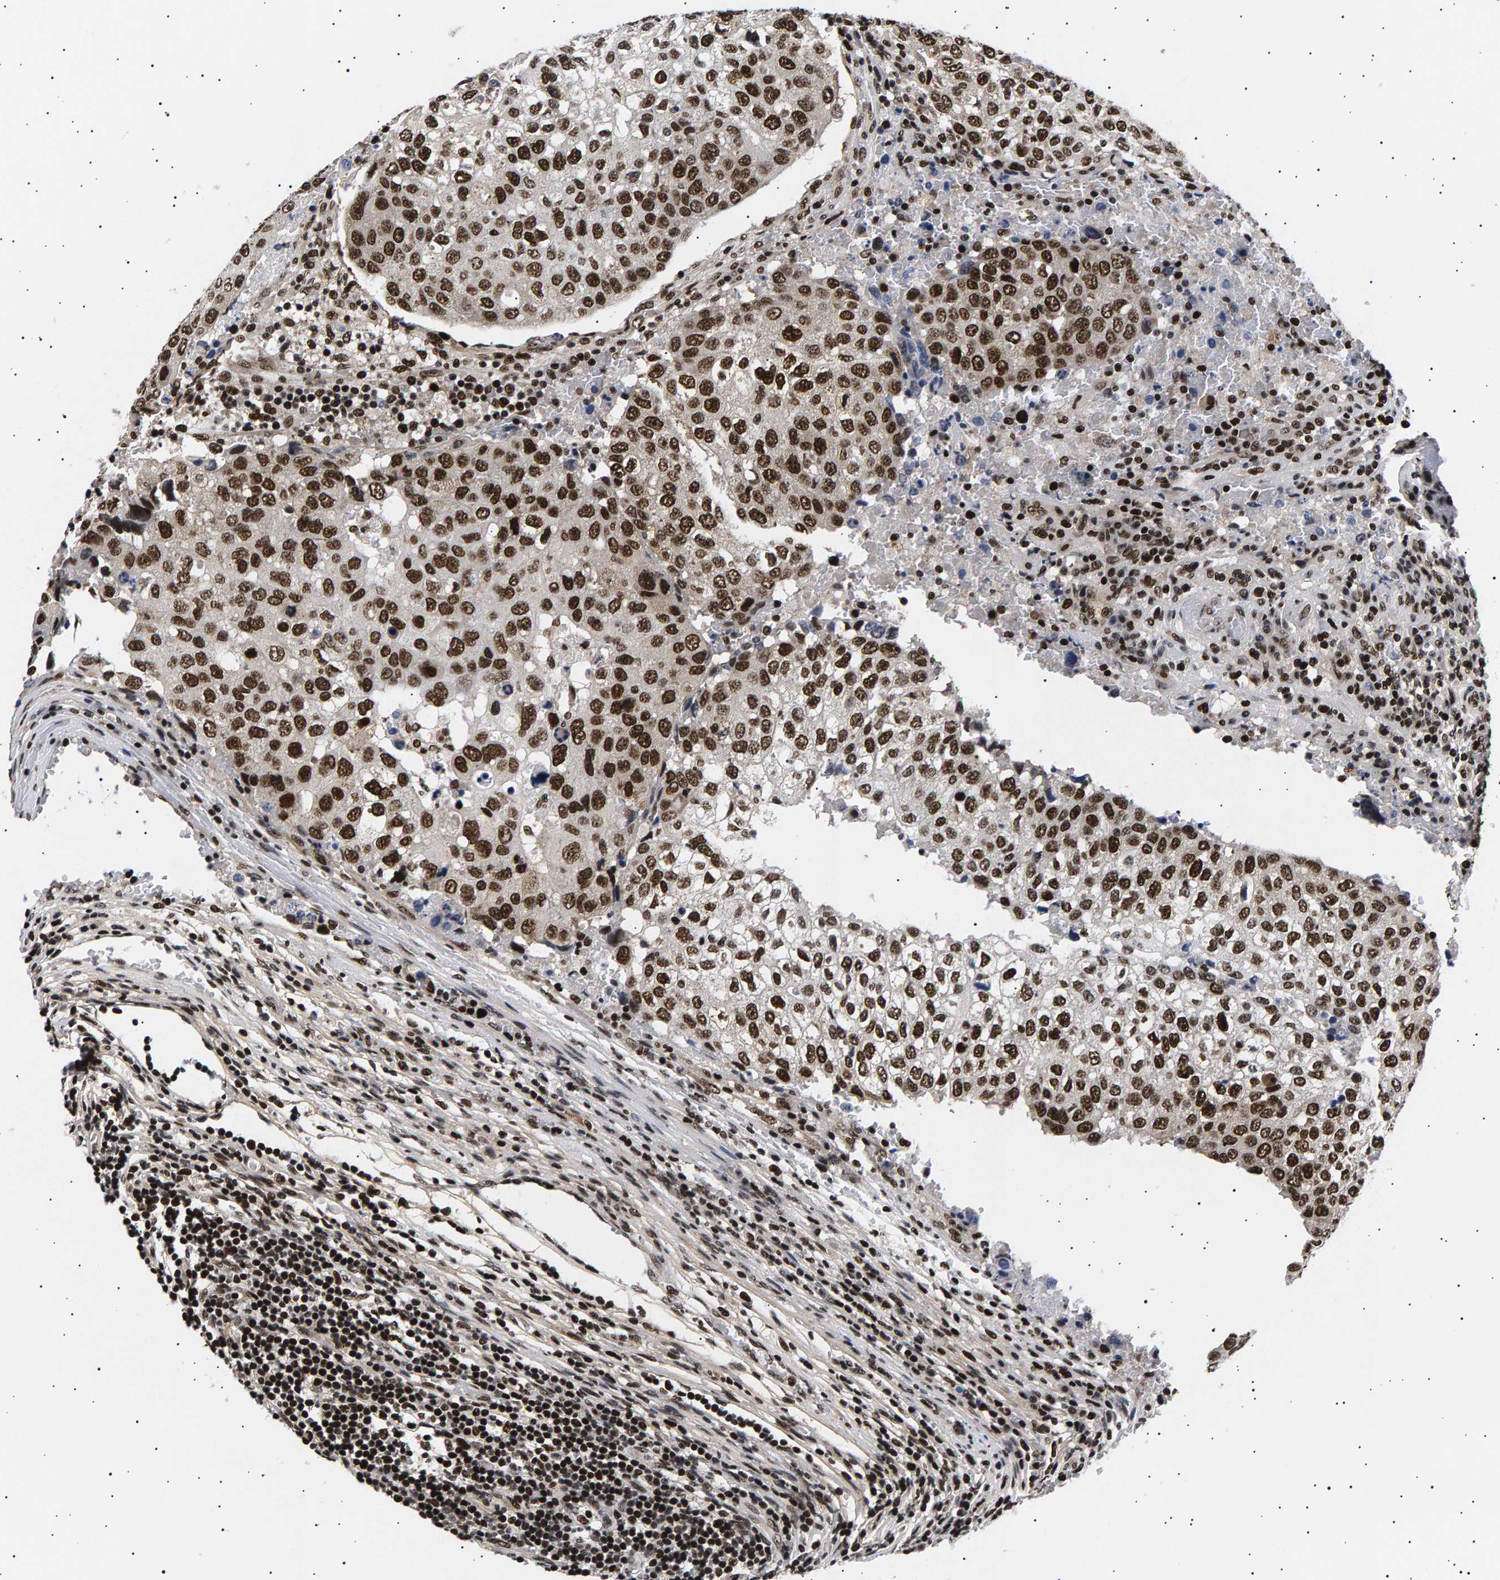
{"staining": {"intensity": "strong", "quantity": ">75%", "location": "nuclear"}, "tissue": "urothelial cancer", "cell_type": "Tumor cells", "image_type": "cancer", "snomed": [{"axis": "morphology", "description": "Urothelial carcinoma, High grade"}, {"axis": "topography", "description": "Lymph node"}, {"axis": "topography", "description": "Urinary bladder"}], "caption": "A photomicrograph showing strong nuclear positivity in about >75% of tumor cells in urothelial cancer, as visualized by brown immunohistochemical staining.", "gene": "ANKRD40", "patient": {"sex": "male", "age": 51}}